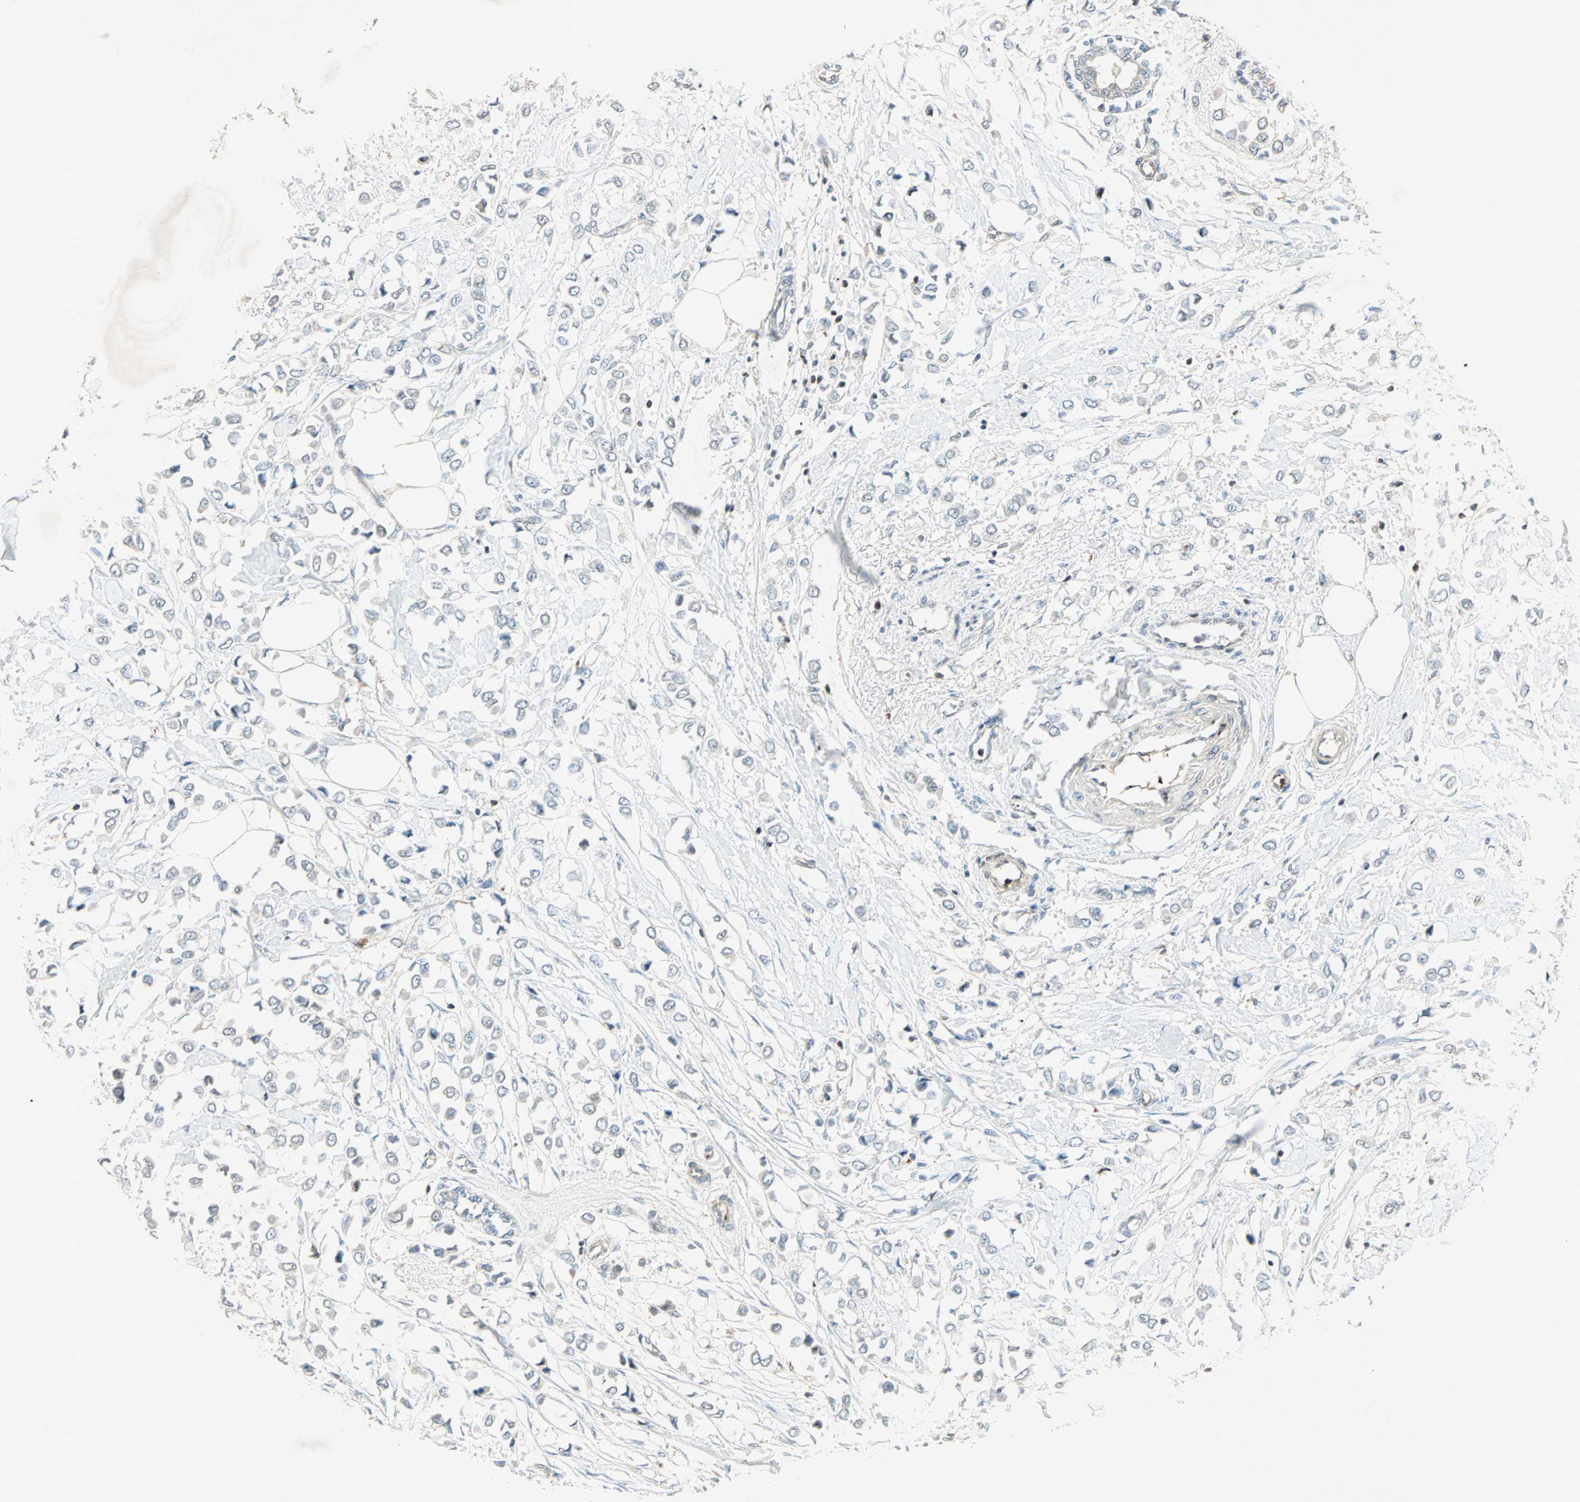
{"staining": {"intensity": "negative", "quantity": "none", "location": "none"}, "tissue": "breast cancer", "cell_type": "Tumor cells", "image_type": "cancer", "snomed": [{"axis": "morphology", "description": "Lobular carcinoma"}, {"axis": "topography", "description": "Breast"}], "caption": "An immunohistochemistry (IHC) photomicrograph of lobular carcinoma (breast) is shown. There is no staining in tumor cells of lobular carcinoma (breast).", "gene": "TEC", "patient": {"sex": "female", "age": 51}}